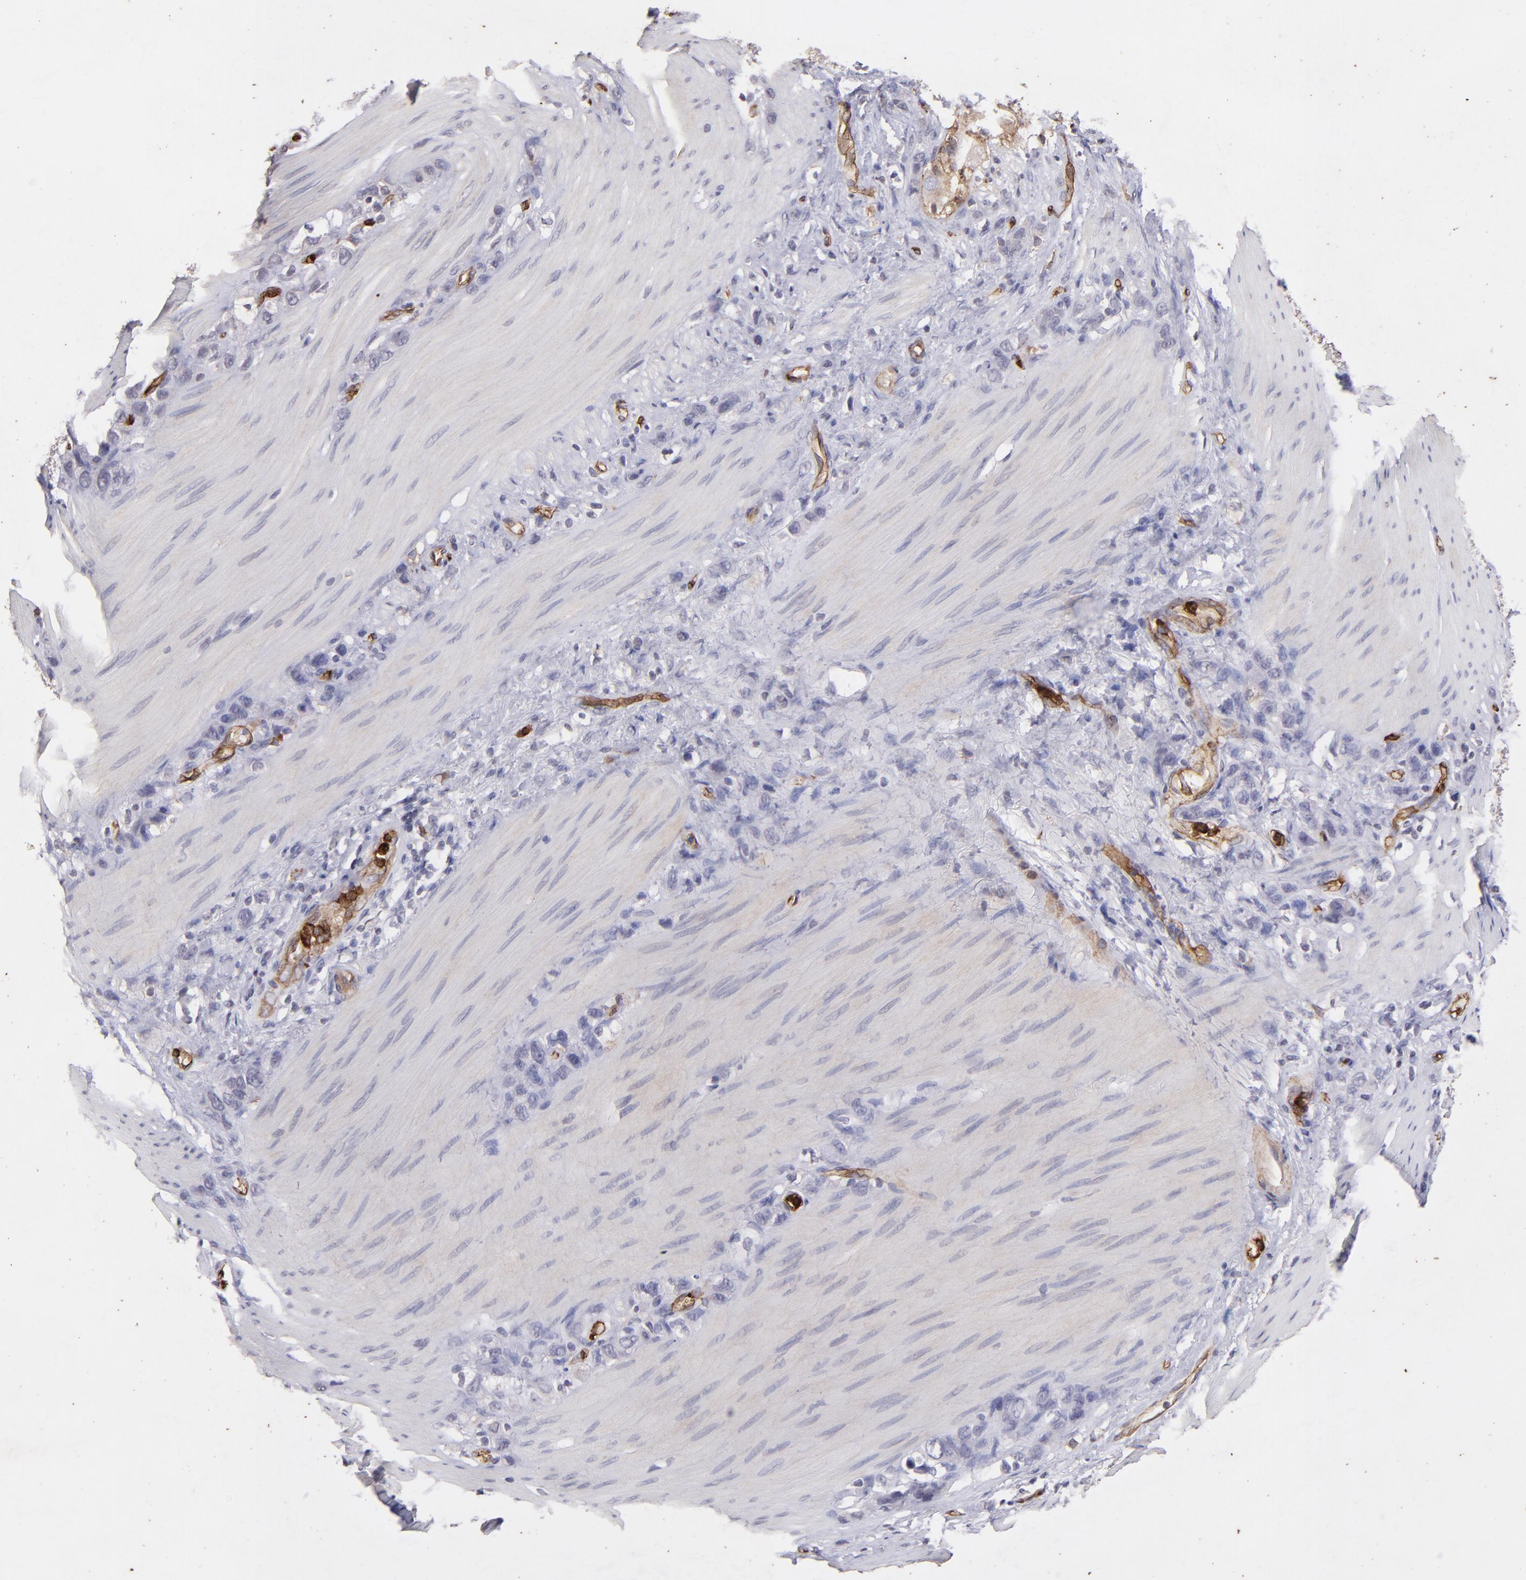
{"staining": {"intensity": "negative", "quantity": "none", "location": "none"}, "tissue": "stomach cancer", "cell_type": "Tumor cells", "image_type": "cancer", "snomed": [{"axis": "morphology", "description": "Normal tissue, NOS"}, {"axis": "morphology", "description": "Adenocarcinoma, NOS"}, {"axis": "morphology", "description": "Adenocarcinoma, High grade"}, {"axis": "topography", "description": "Stomach, upper"}, {"axis": "topography", "description": "Stomach"}], "caption": "There is no significant expression in tumor cells of adenocarcinoma (high-grade) (stomach).", "gene": "DYSF", "patient": {"sex": "female", "age": 65}}